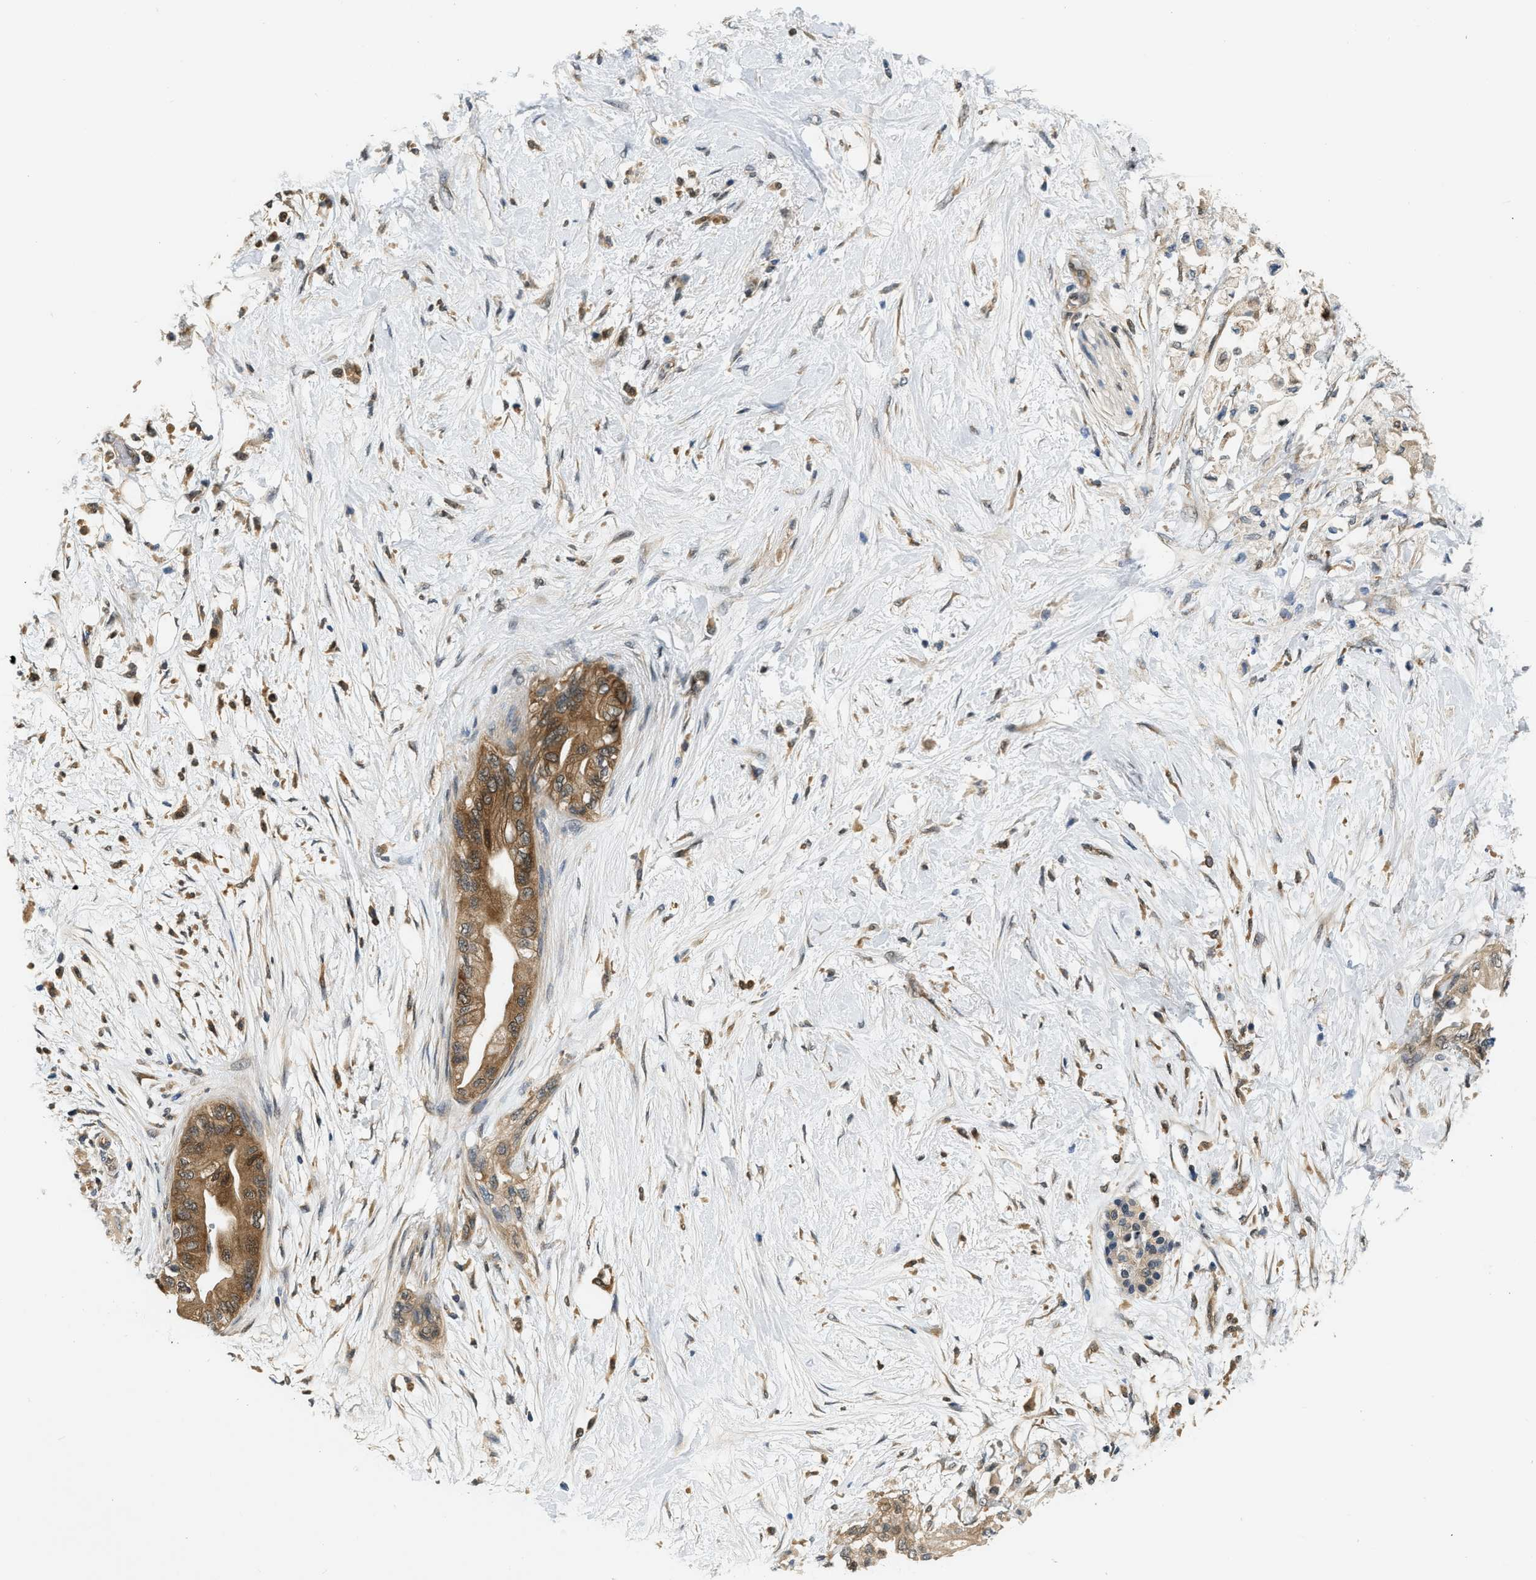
{"staining": {"intensity": "moderate", "quantity": ">75%", "location": "cytoplasmic/membranous,nuclear"}, "tissue": "pancreatic cancer", "cell_type": "Tumor cells", "image_type": "cancer", "snomed": [{"axis": "morphology", "description": "Normal tissue, NOS"}, {"axis": "morphology", "description": "Adenocarcinoma, NOS"}, {"axis": "topography", "description": "Pancreas"}, {"axis": "topography", "description": "Duodenum"}], "caption": "A micrograph of adenocarcinoma (pancreatic) stained for a protein displays moderate cytoplasmic/membranous and nuclear brown staining in tumor cells.", "gene": "EIF4EBP2", "patient": {"sex": "female", "age": 60}}